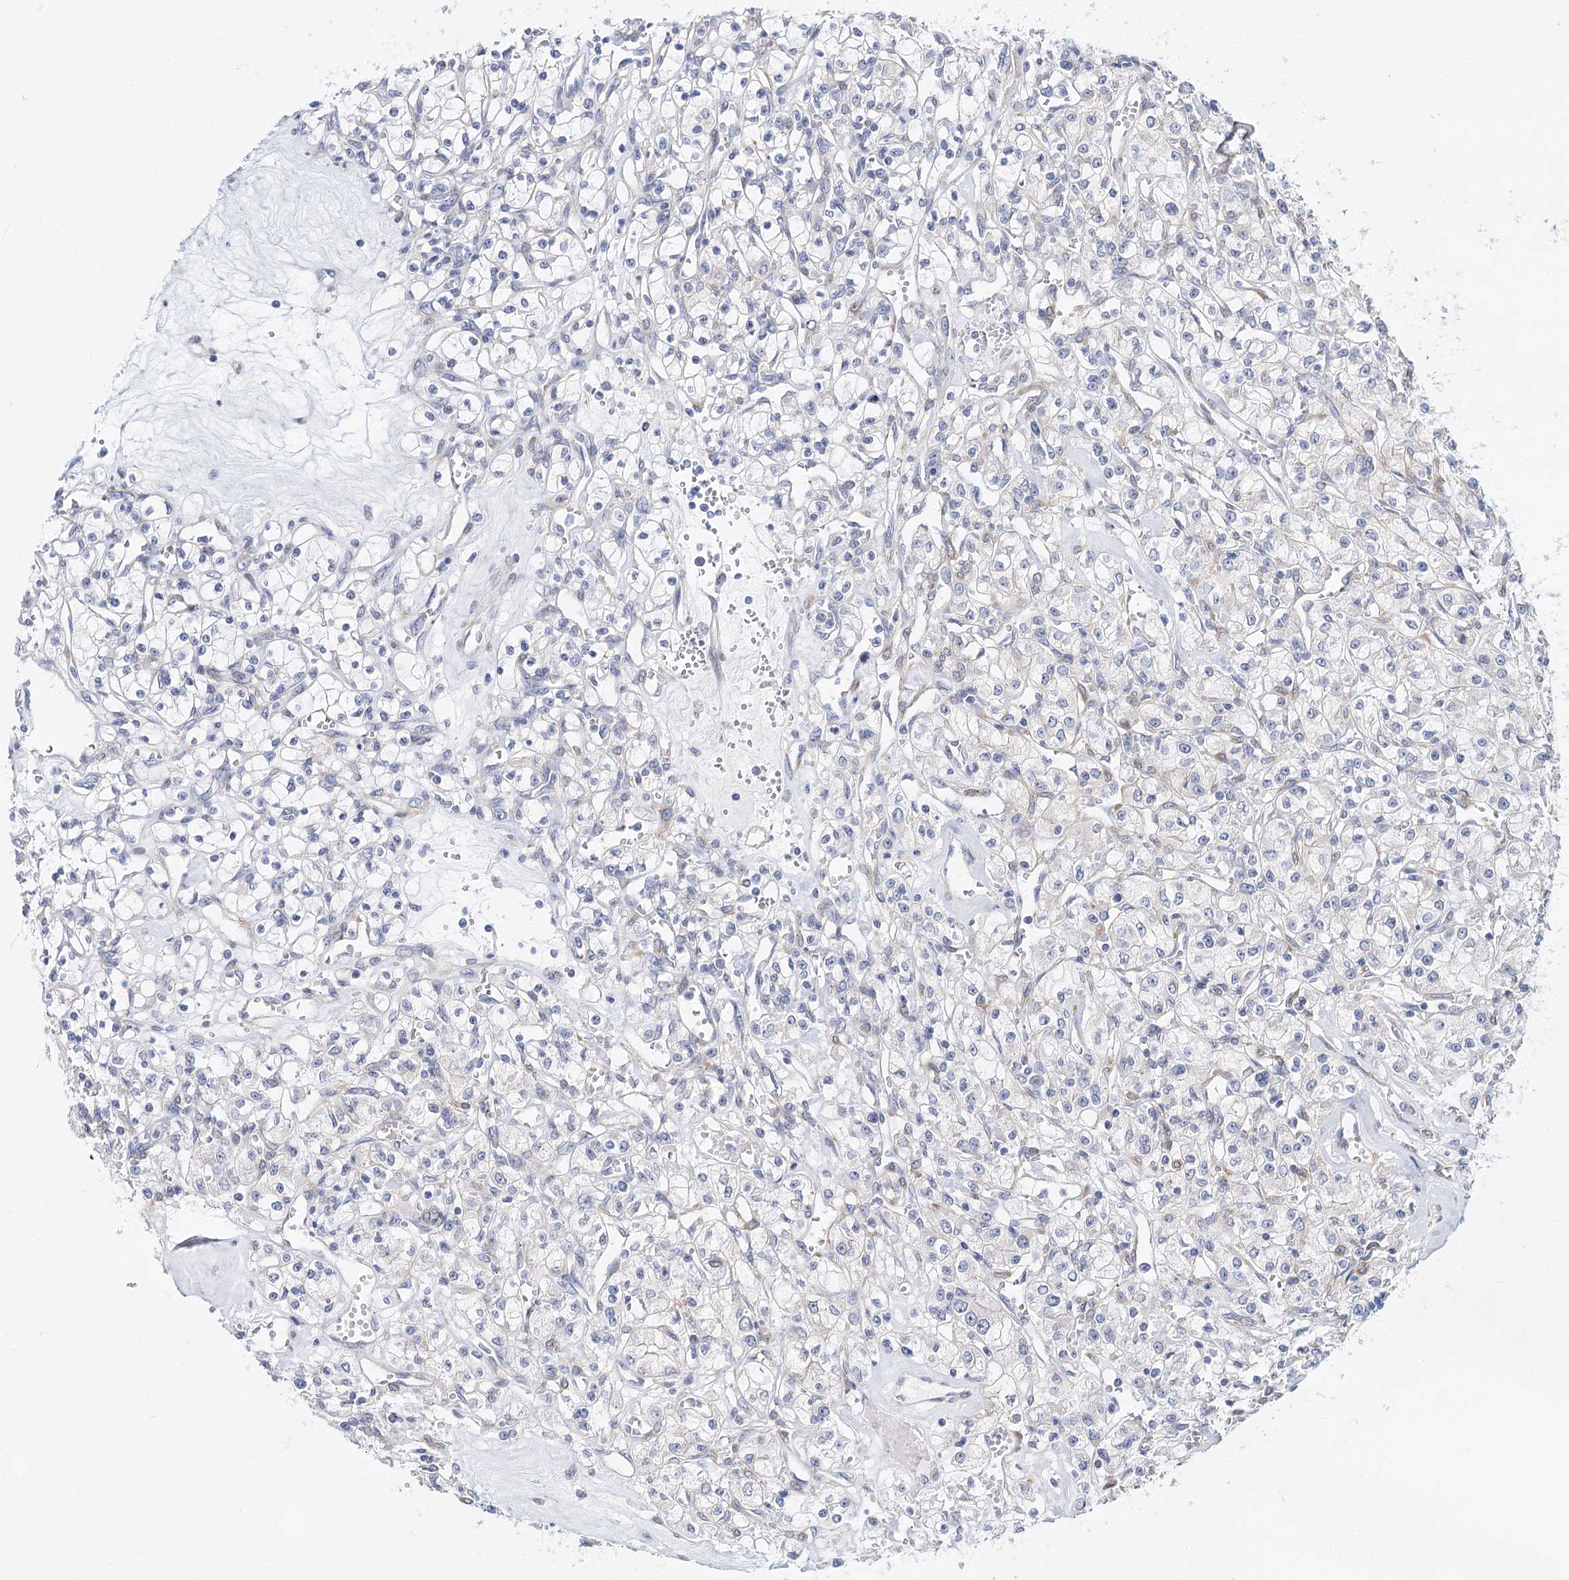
{"staining": {"intensity": "negative", "quantity": "none", "location": "none"}, "tissue": "renal cancer", "cell_type": "Tumor cells", "image_type": "cancer", "snomed": [{"axis": "morphology", "description": "Adenocarcinoma, NOS"}, {"axis": "topography", "description": "Kidney"}], "caption": "Image shows no protein expression in tumor cells of renal cancer (adenocarcinoma) tissue.", "gene": "TEX12", "patient": {"sex": "female", "age": 59}}